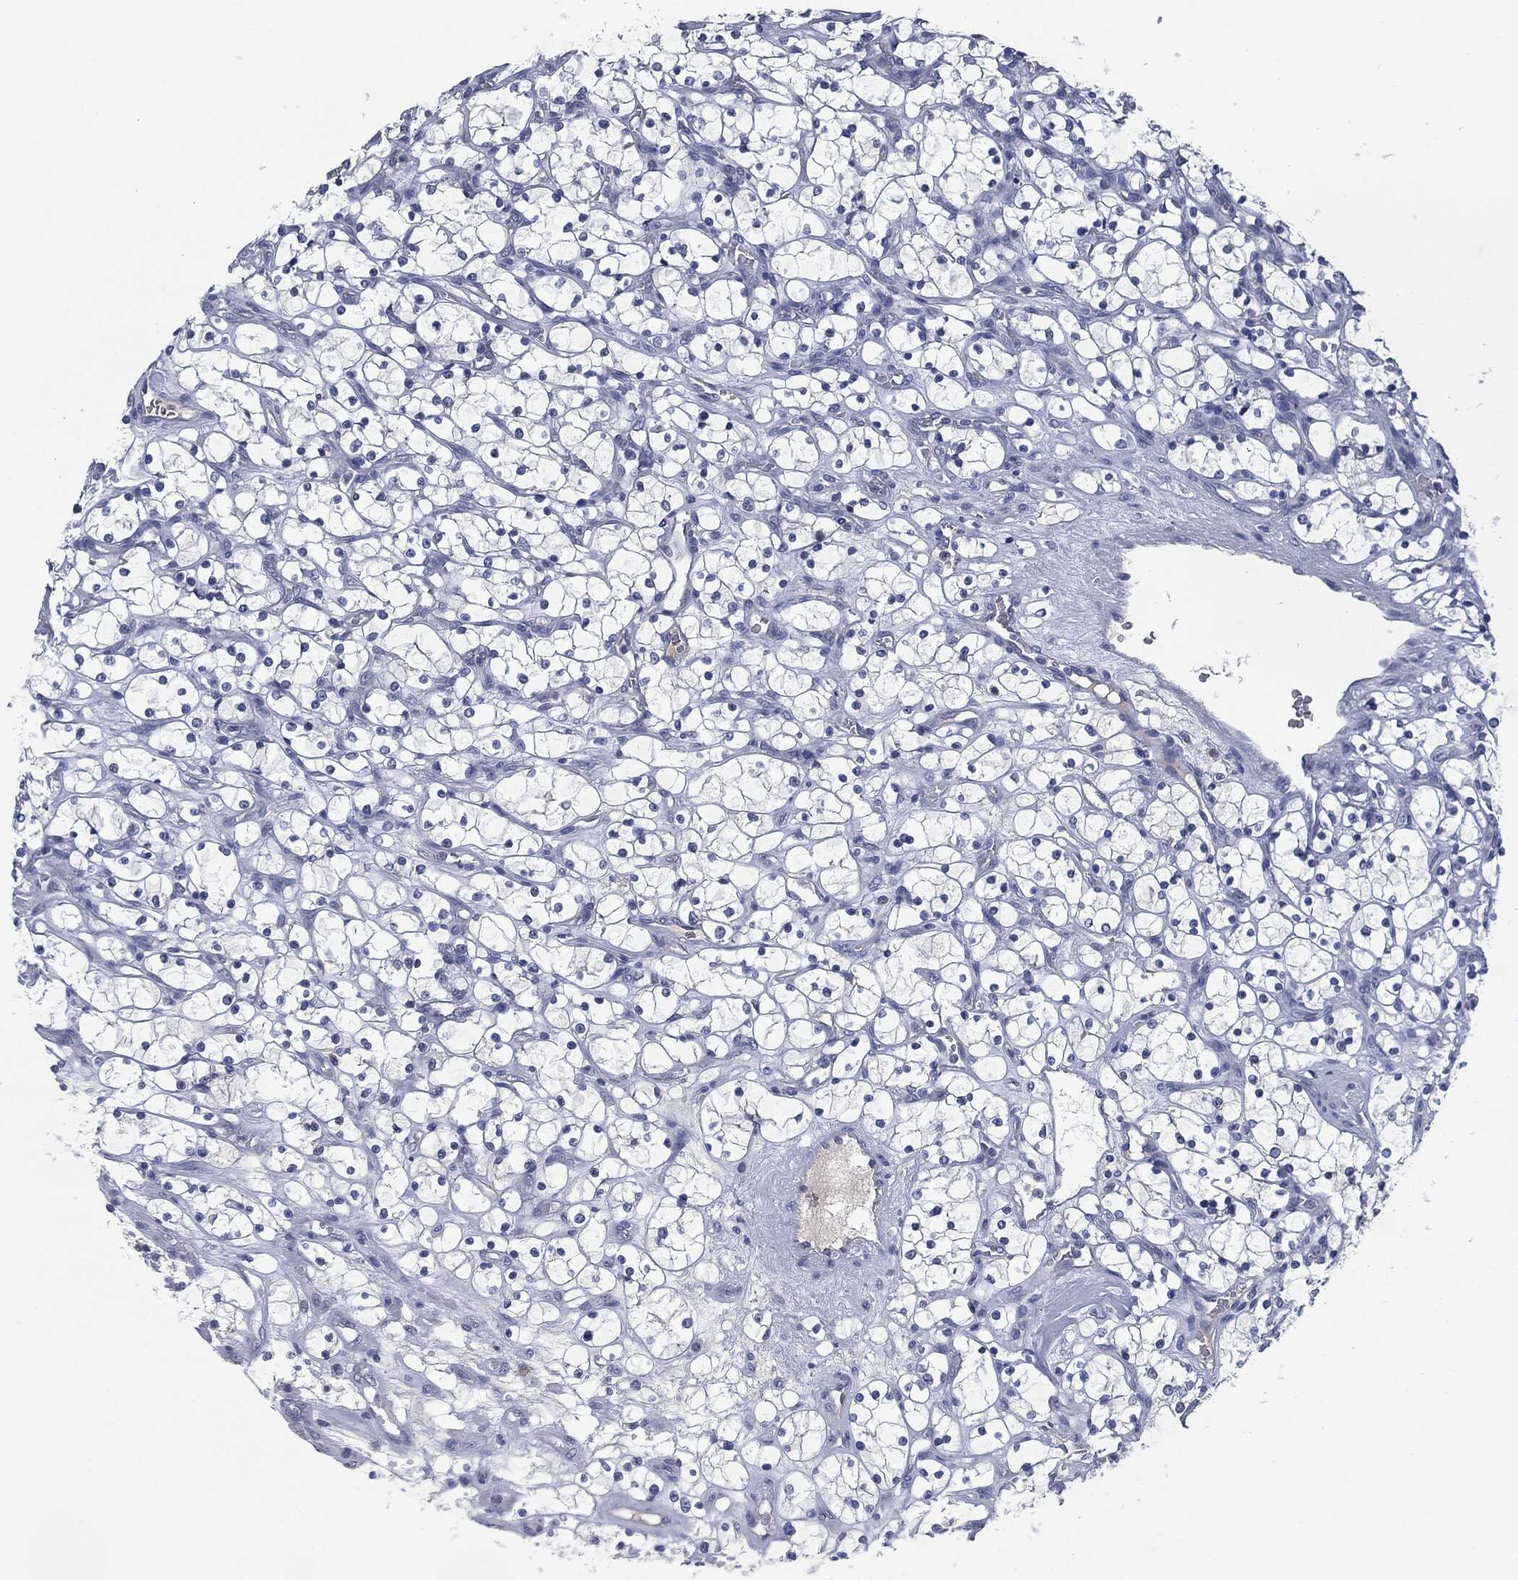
{"staining": {"intensity": "negative", "quantity": "none", "location": "none"}, "tissue": "renal cancer", "cell_type": "Tumor cells", "image_type": "cancer", "snomed": [{"axis": "morphology", "description": "Adenocarcinoma, NOS"}, {"axis": "topography", "description": "Kidney"}], "caption": "Immunohistochemistry (IHC) of renal cancer shows no positivity in tumor cells.", "gene": "IL2RG", "patient": {"sex": "female", "age": 69}}